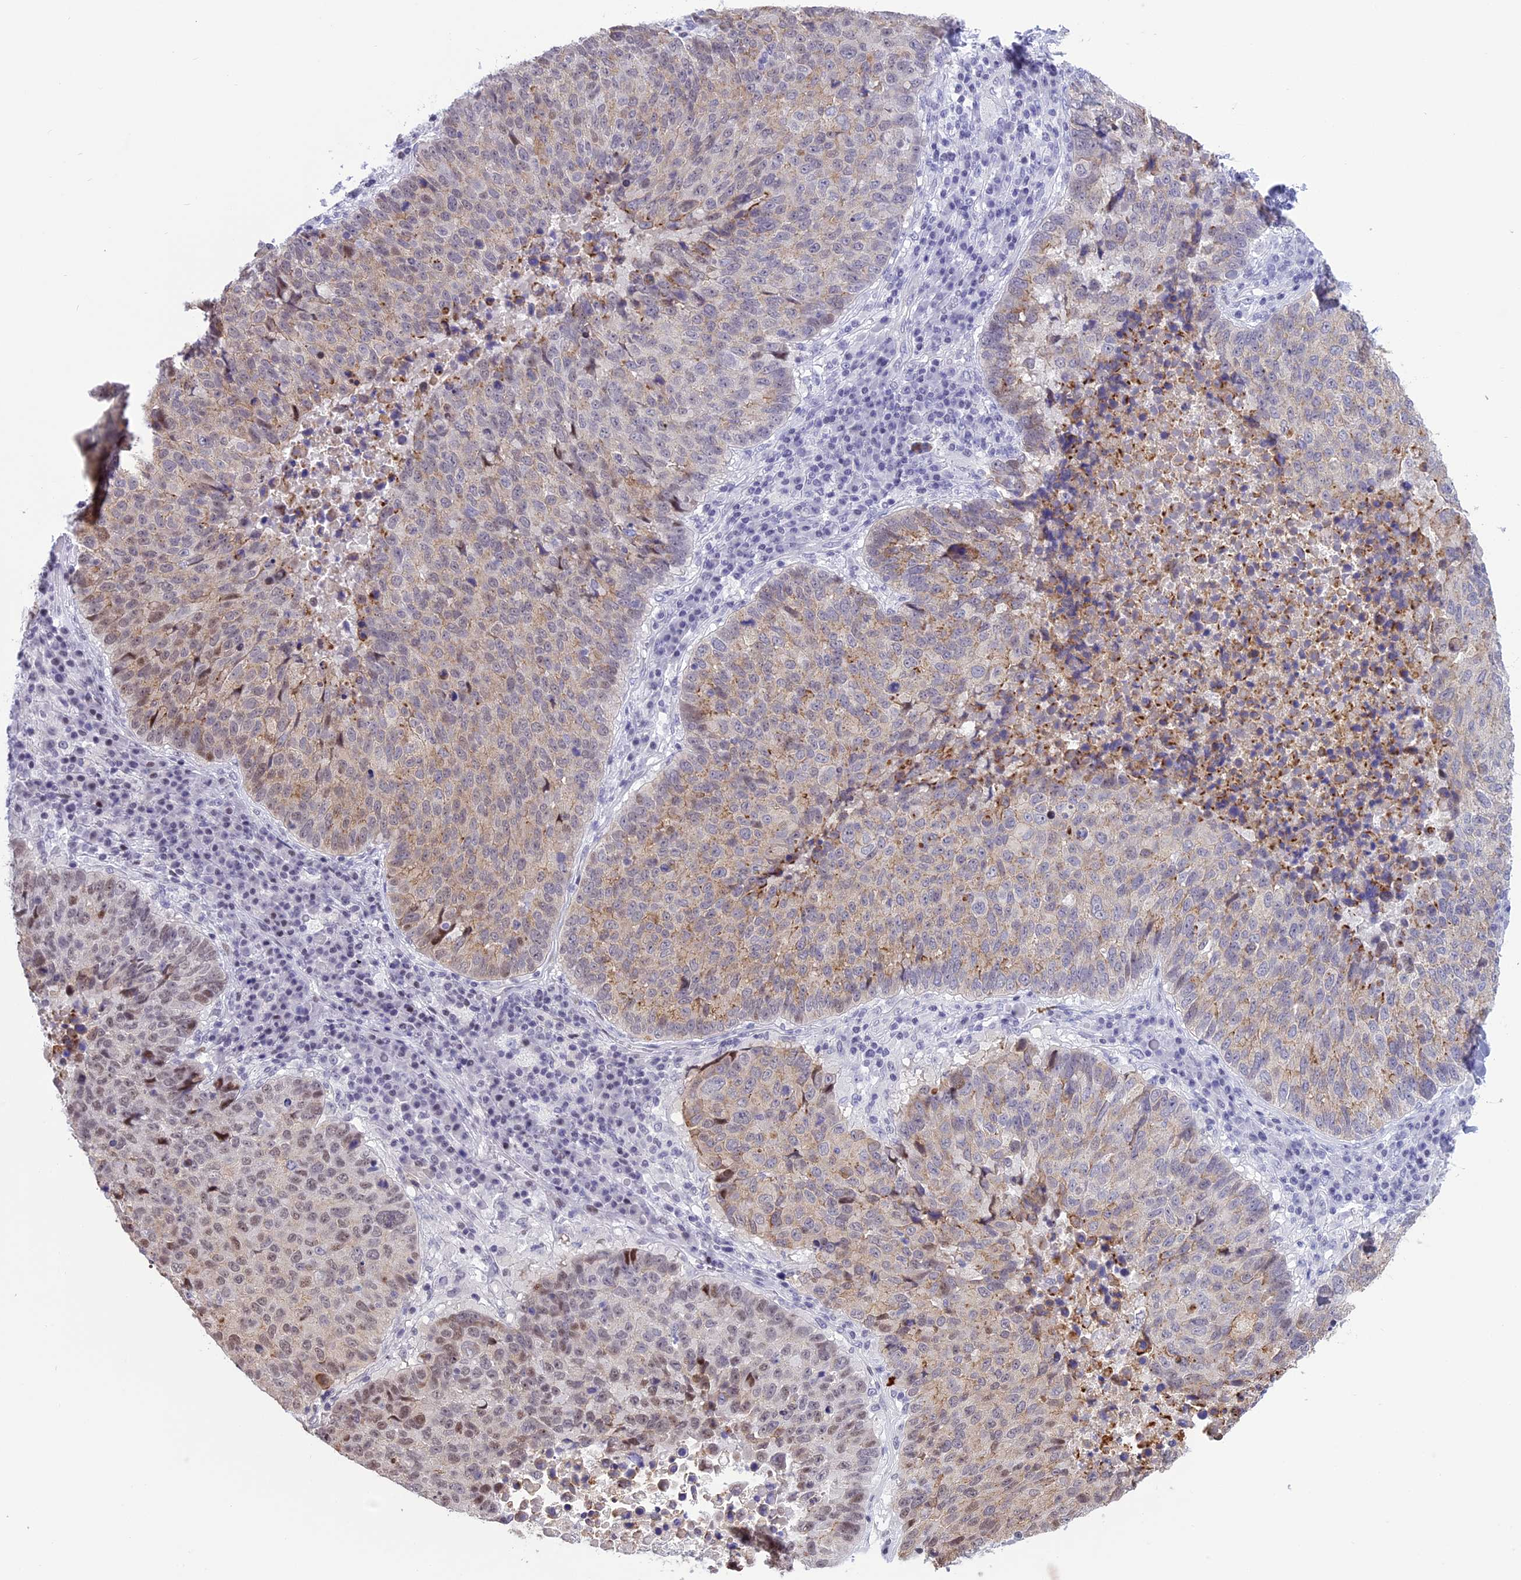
{"staining": {"intensity": "moderate", "quantity": "25%-75%", "location": "cytoplasmic/membranous,nuclear"}, "tissue": "lung cancer", "cell_type": "Tumor cells", "image_type": "cancer", "snomed": [{"axis": "morphology", "description": "Squamous cell carcinoma, NOS"}, {"axis": "topography", "description": "Lung"}], "caption": "Immunohistochemical staining of lung squamous cell carcinoma displays medium levels of moderate cytoplasmic/membranous and nuclear staining in approximately 25%-75% of tumor cells.", "gene": "SPIRE2", "patient": {"sex": "male", "age": 73}}